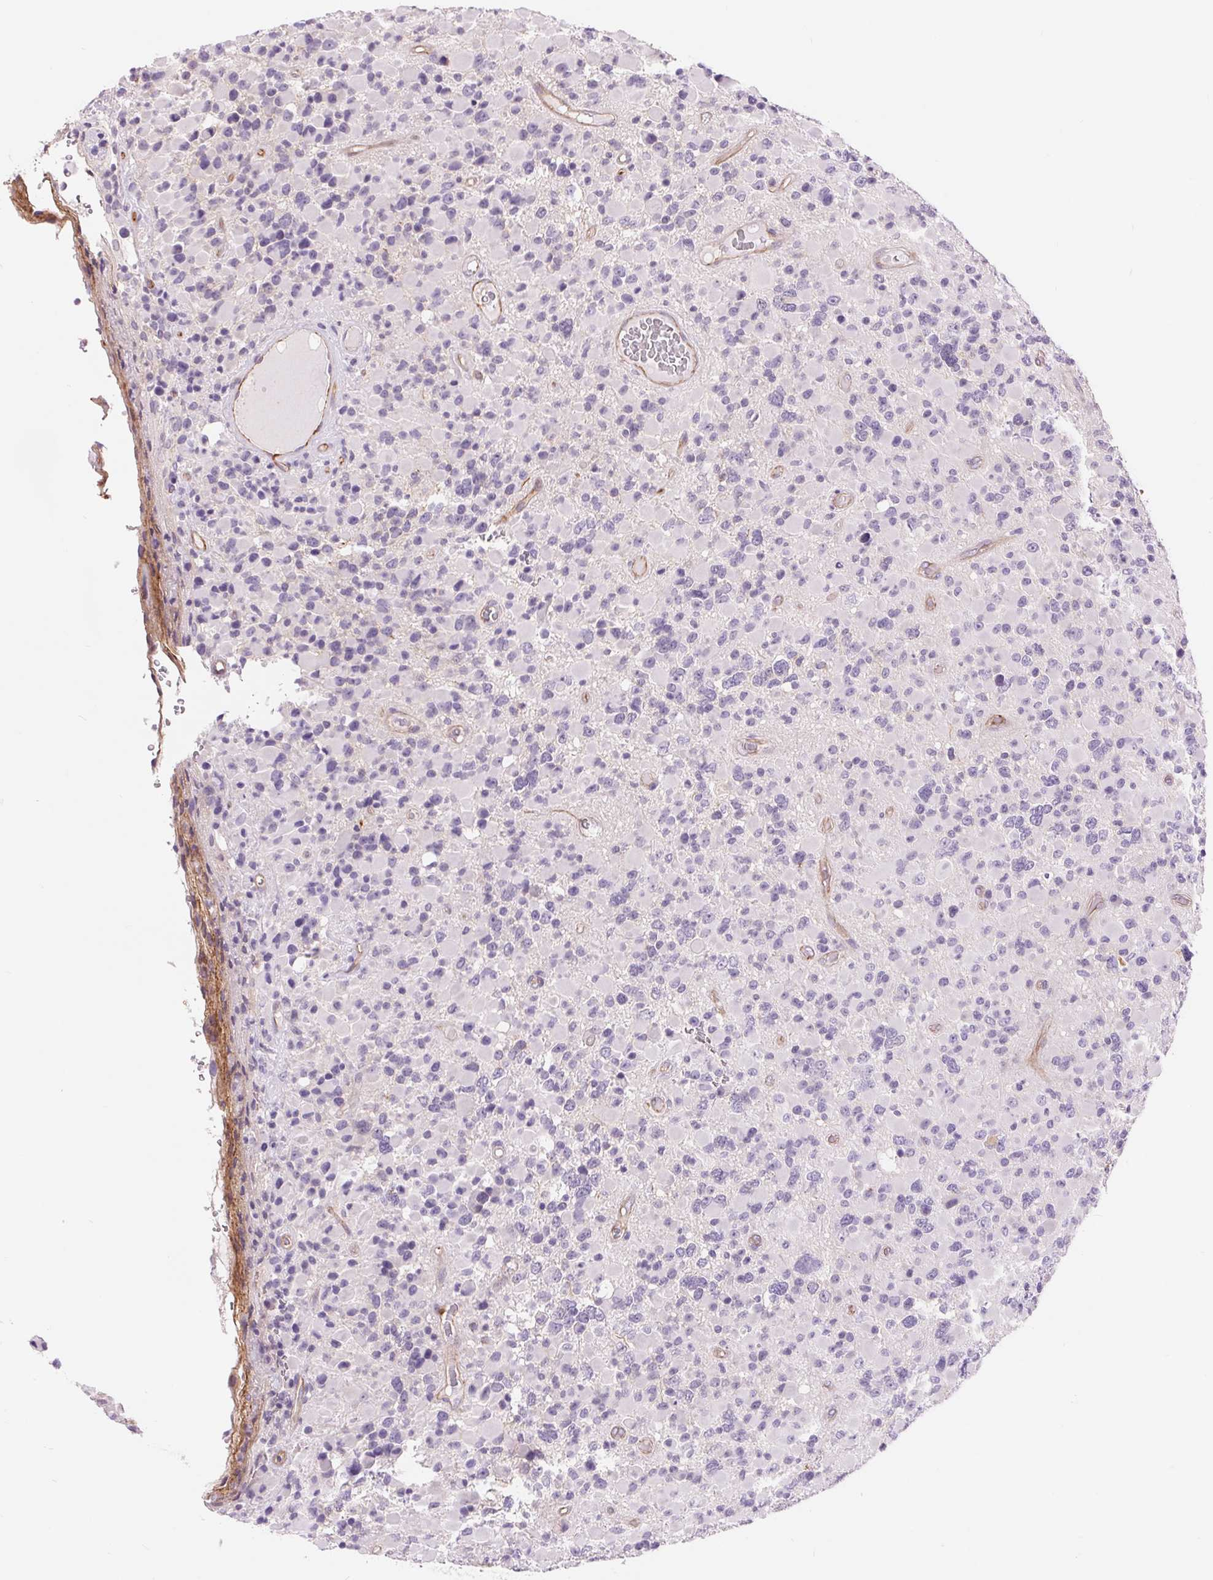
{"staining": {"intensity": "negative", "quantity": "none", "location": "none"}, "tissue": "glioma", "cell_type": "Tumor cells", "image_type": "cancer", "snomed": [{"axis": "morphology", "description": "Glioma, malignant, High grade"}, {"axis": "topography", "description": "Brain"}], "caption": "Tumor cells show no significant protein staining in malignant glioma (high-grade).", "gene": "DIXDC1", "patient": {"sex": "female", "age": 40}}